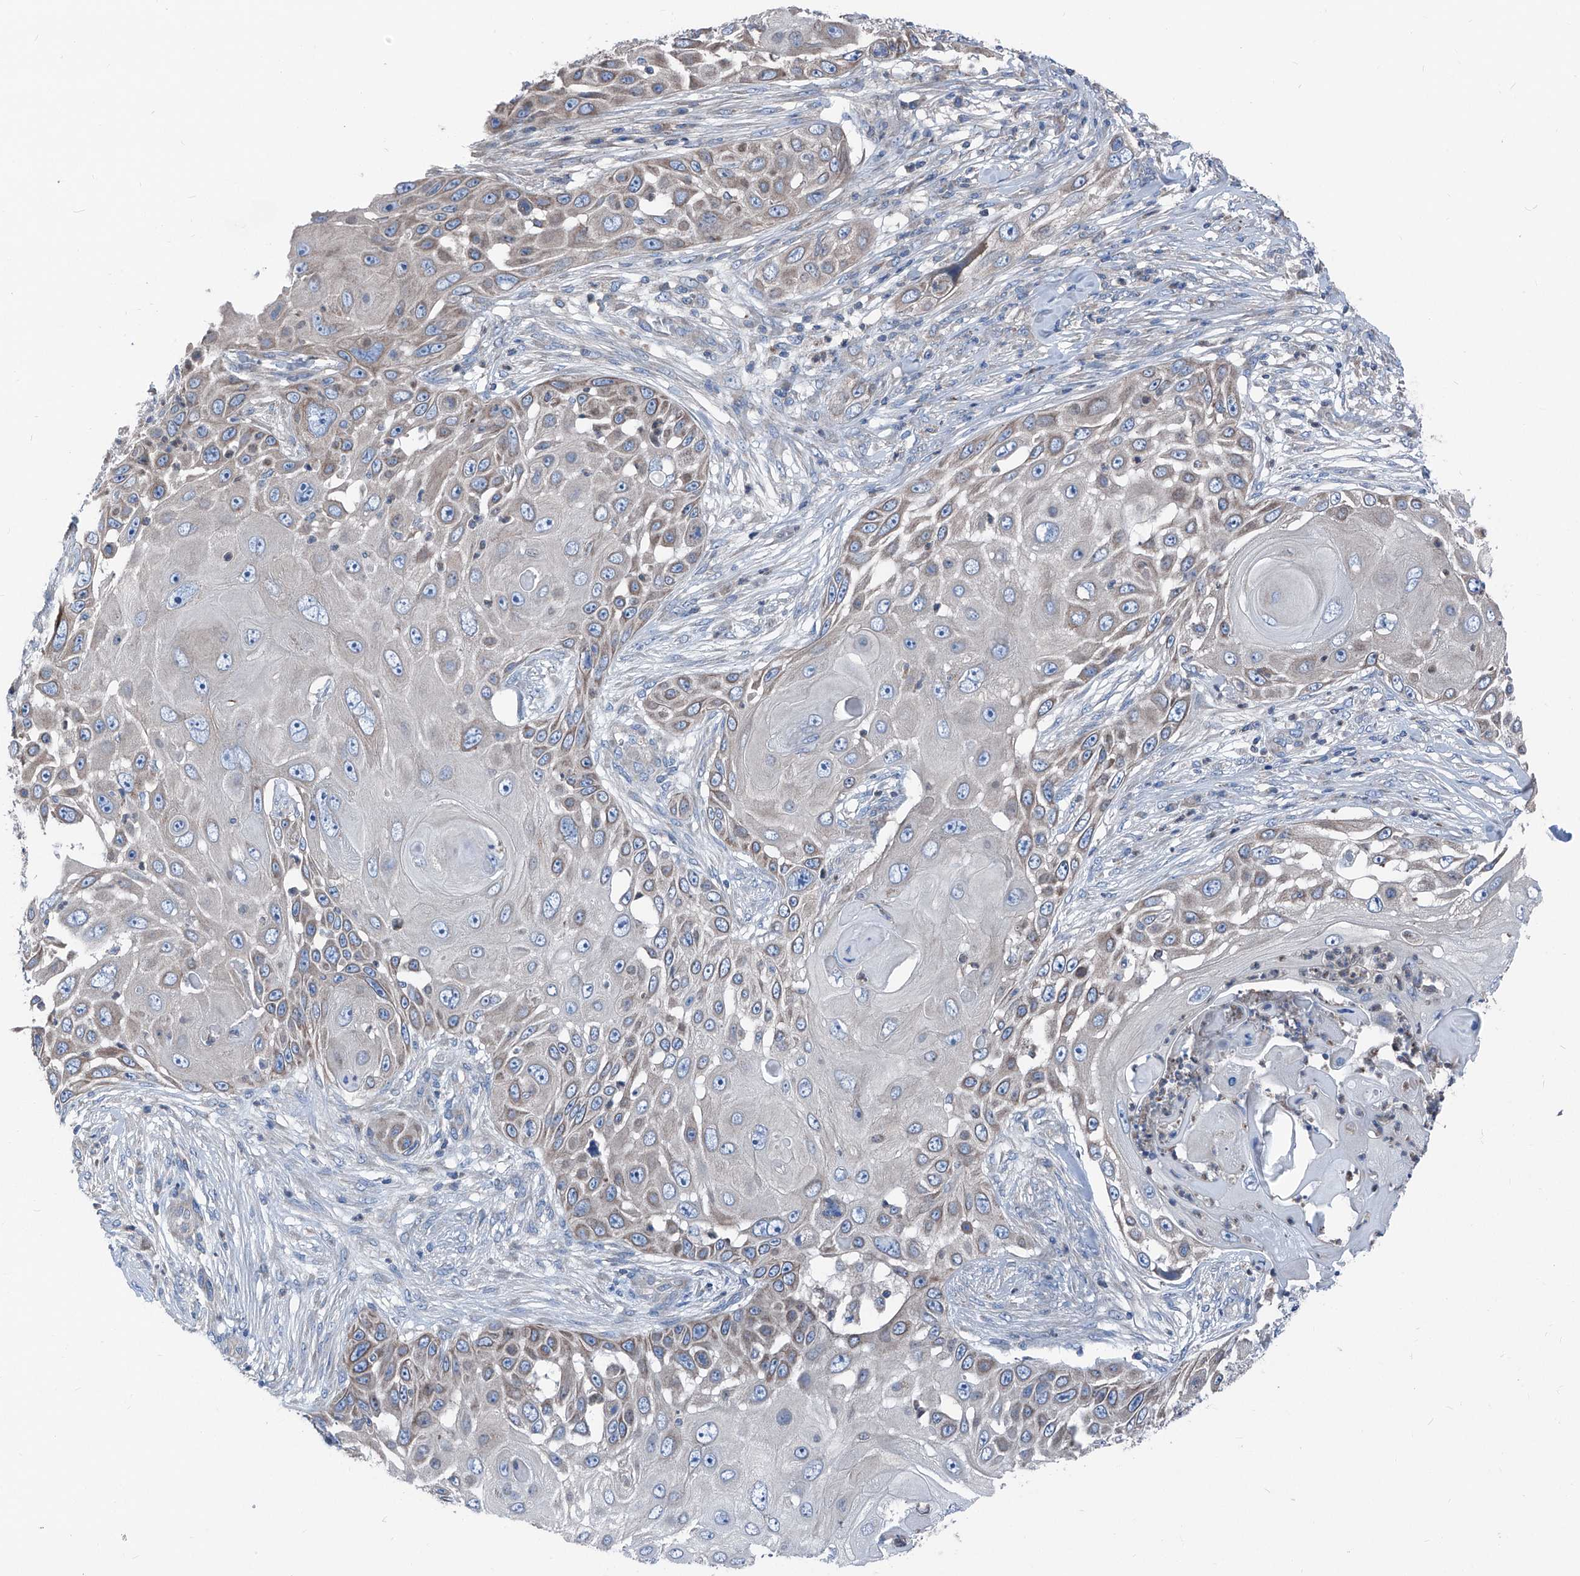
{"staining": {"intensity": "weak", "quantity": "25%-75%", "location": "cytoplasmic/membranous"}, "tissue": "skin cancer", "cell_type": "Tumor cells", "image_type": "cancer", "snomed": [{"axis": "morphology", "description": "Squamous cell carcinoma, NOS"}, {"axis": "topography", "description": "Skin"}], "caption": "Approximately 25%-75% of tumor cells in skin cancer (squamous cell carcinoma) demonstrate weak cytoplasmic/membranous protein staining as visualized by brown immunohistochemical staining.", "gene": "GPAT3", "patient": {"sex": "female", "age": 44}}